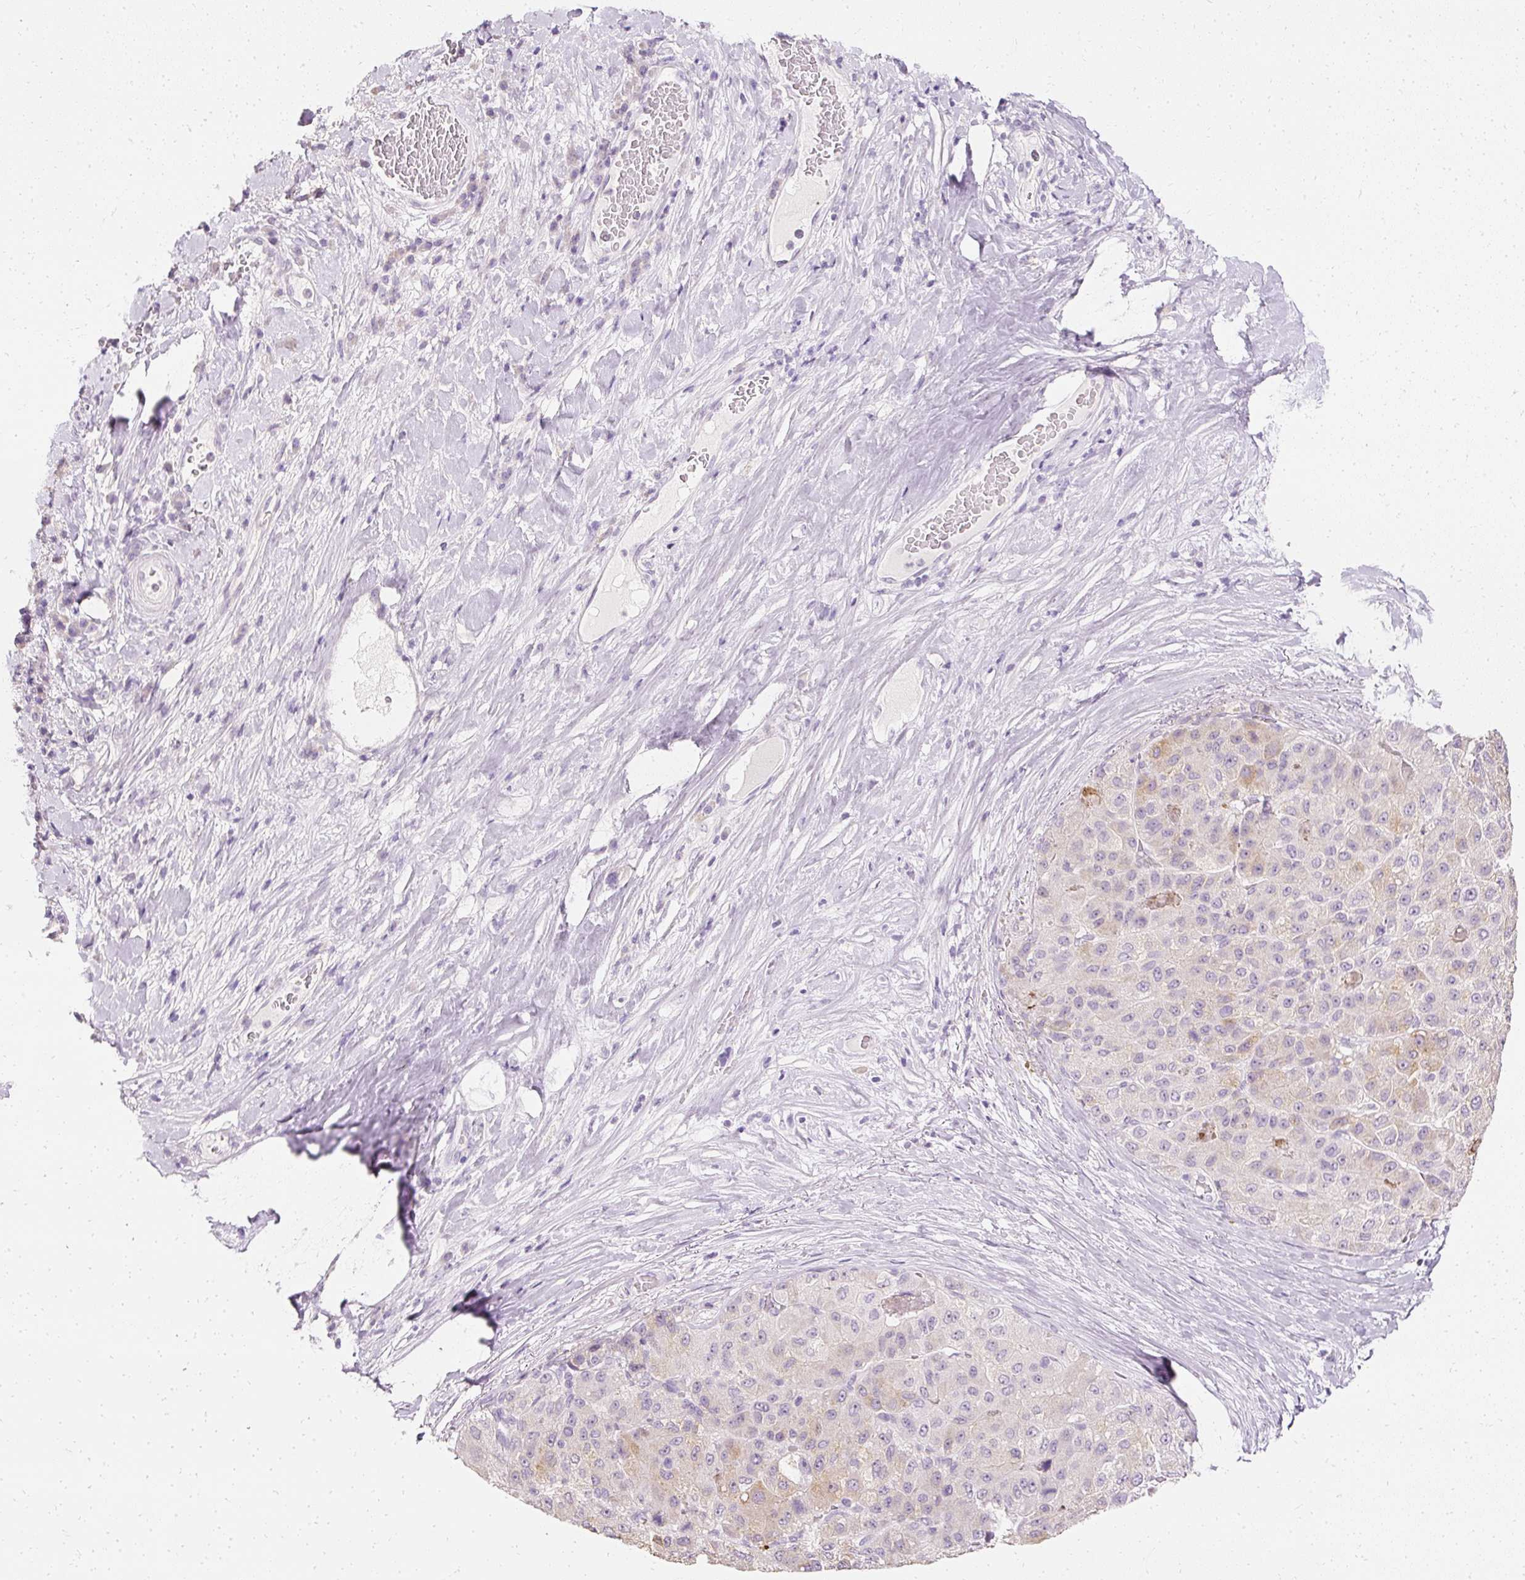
{"staining": {"intensity": "moderate", "quantity": "<25%", "location": "cytoplasmic/membranous"}, "tissue": "liver cancer", "cell_type": "Tumor cells", "image_type": "cancer", "snomed": [{"axis": "morphology", "description": "Carcinoma, Hepatocellular, NOS"}, {"axis": "topography", "description": "Liver"}], "caption": "Human liver cancer stained with a protein marker shows moderate staining in tumor cells.", "gene": "ELAVL3", "patient": {"sex": "male", "age": 80}}